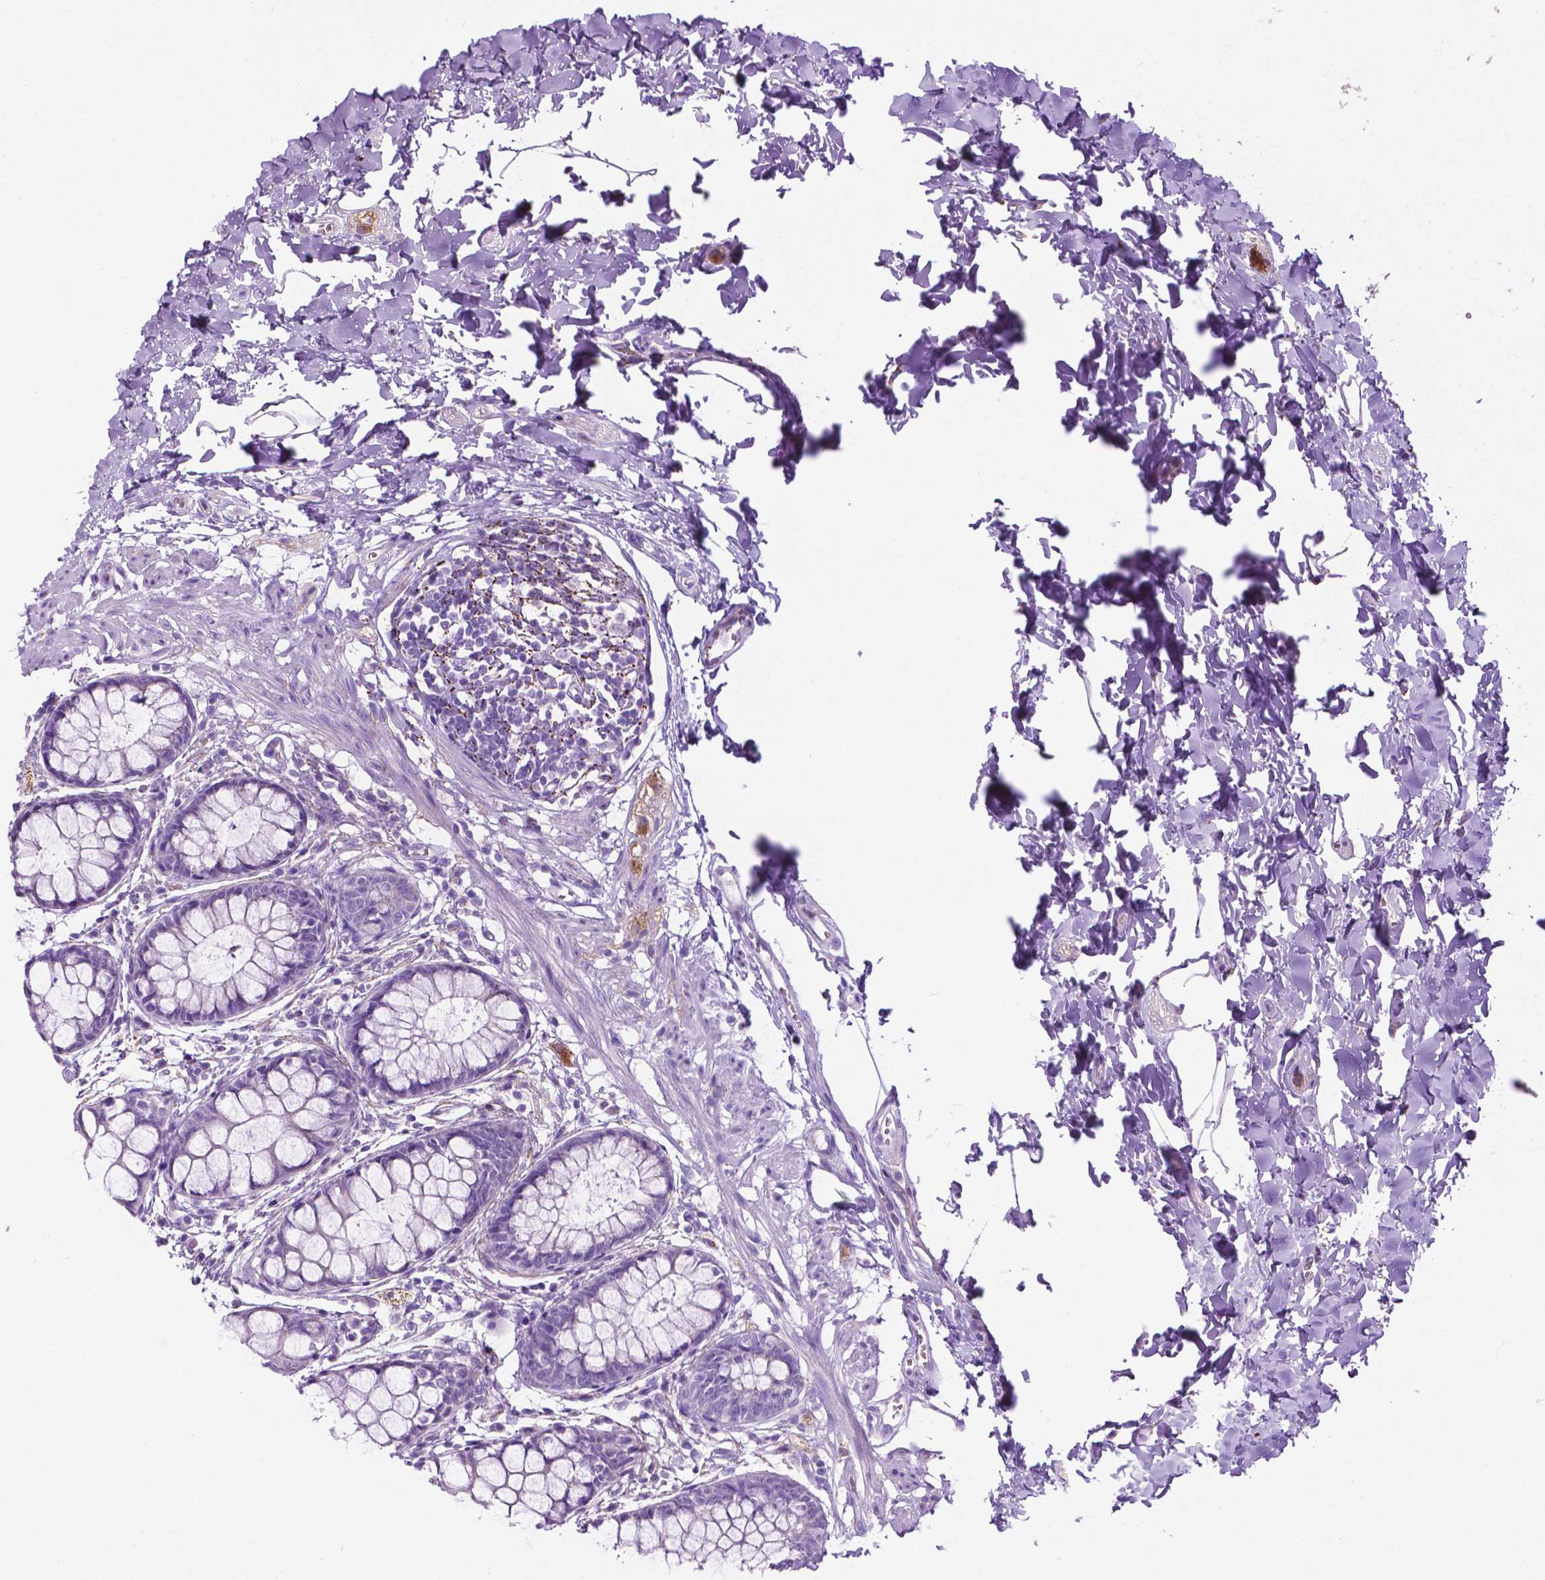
{"staining": {"intensity": "negative", "quantity": "none", "location": "none"}, "tissue": "rectum", "cell_type": "Glandular cells", "image_type": "normal", "snomed": [{"axis": "morphology", "description": "Normal tissue, NOS"}, {"axis": "topography", "description": "Rectum"}], "caption": "Human rectum stained for a protein using immunohistochemistry demonstrates no expression in glandular cells.", "gene": "TMEM132E", "patient": {"sex": "female", "age": 62}}